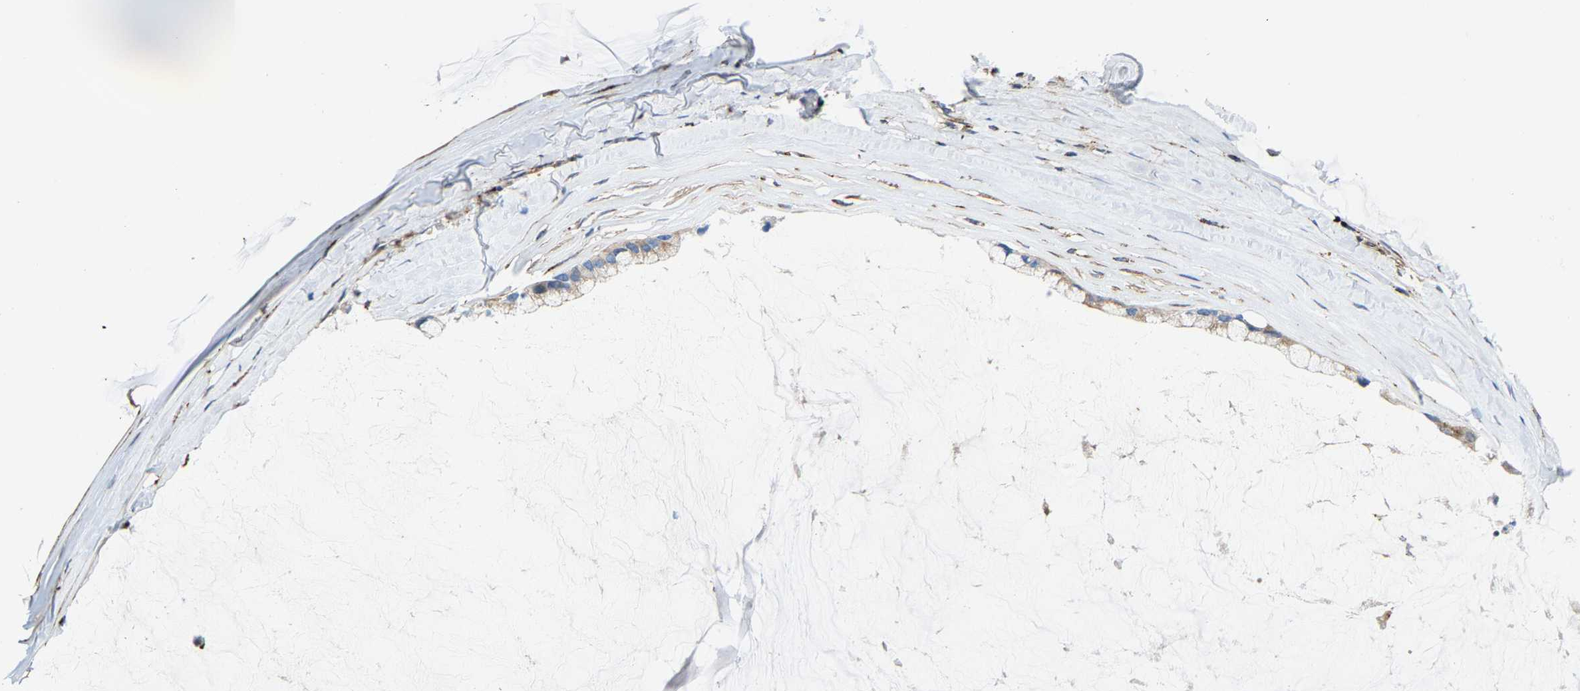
{"staining": {"intensity": "moderate", "quantity": "25%-75%", "location": "cytoplasmic/membranous"}, "tissue": "ovarian cancer", "cell_type": "Tumor cells", "image_type": "cancer", "snomed": [{"axis": "morphology", "description": "Cystadenocarcinoma, mucinous, NOS"}, {"axis": "topography", "description": "Ovary"}], "caption": "Immunohistochemistry photomicrograph of neoplastic tissue: ovarian mucinous cystadenocarcinoma stained using IHC displays medium levels of moderate protein expression localized specifically in the cytoplasmic/membranous of tumor cells, appearing as a cytoplasmic/membranous brown color.", "gene": "DPP7", "patient": {"sex": "female", "age": 39}}